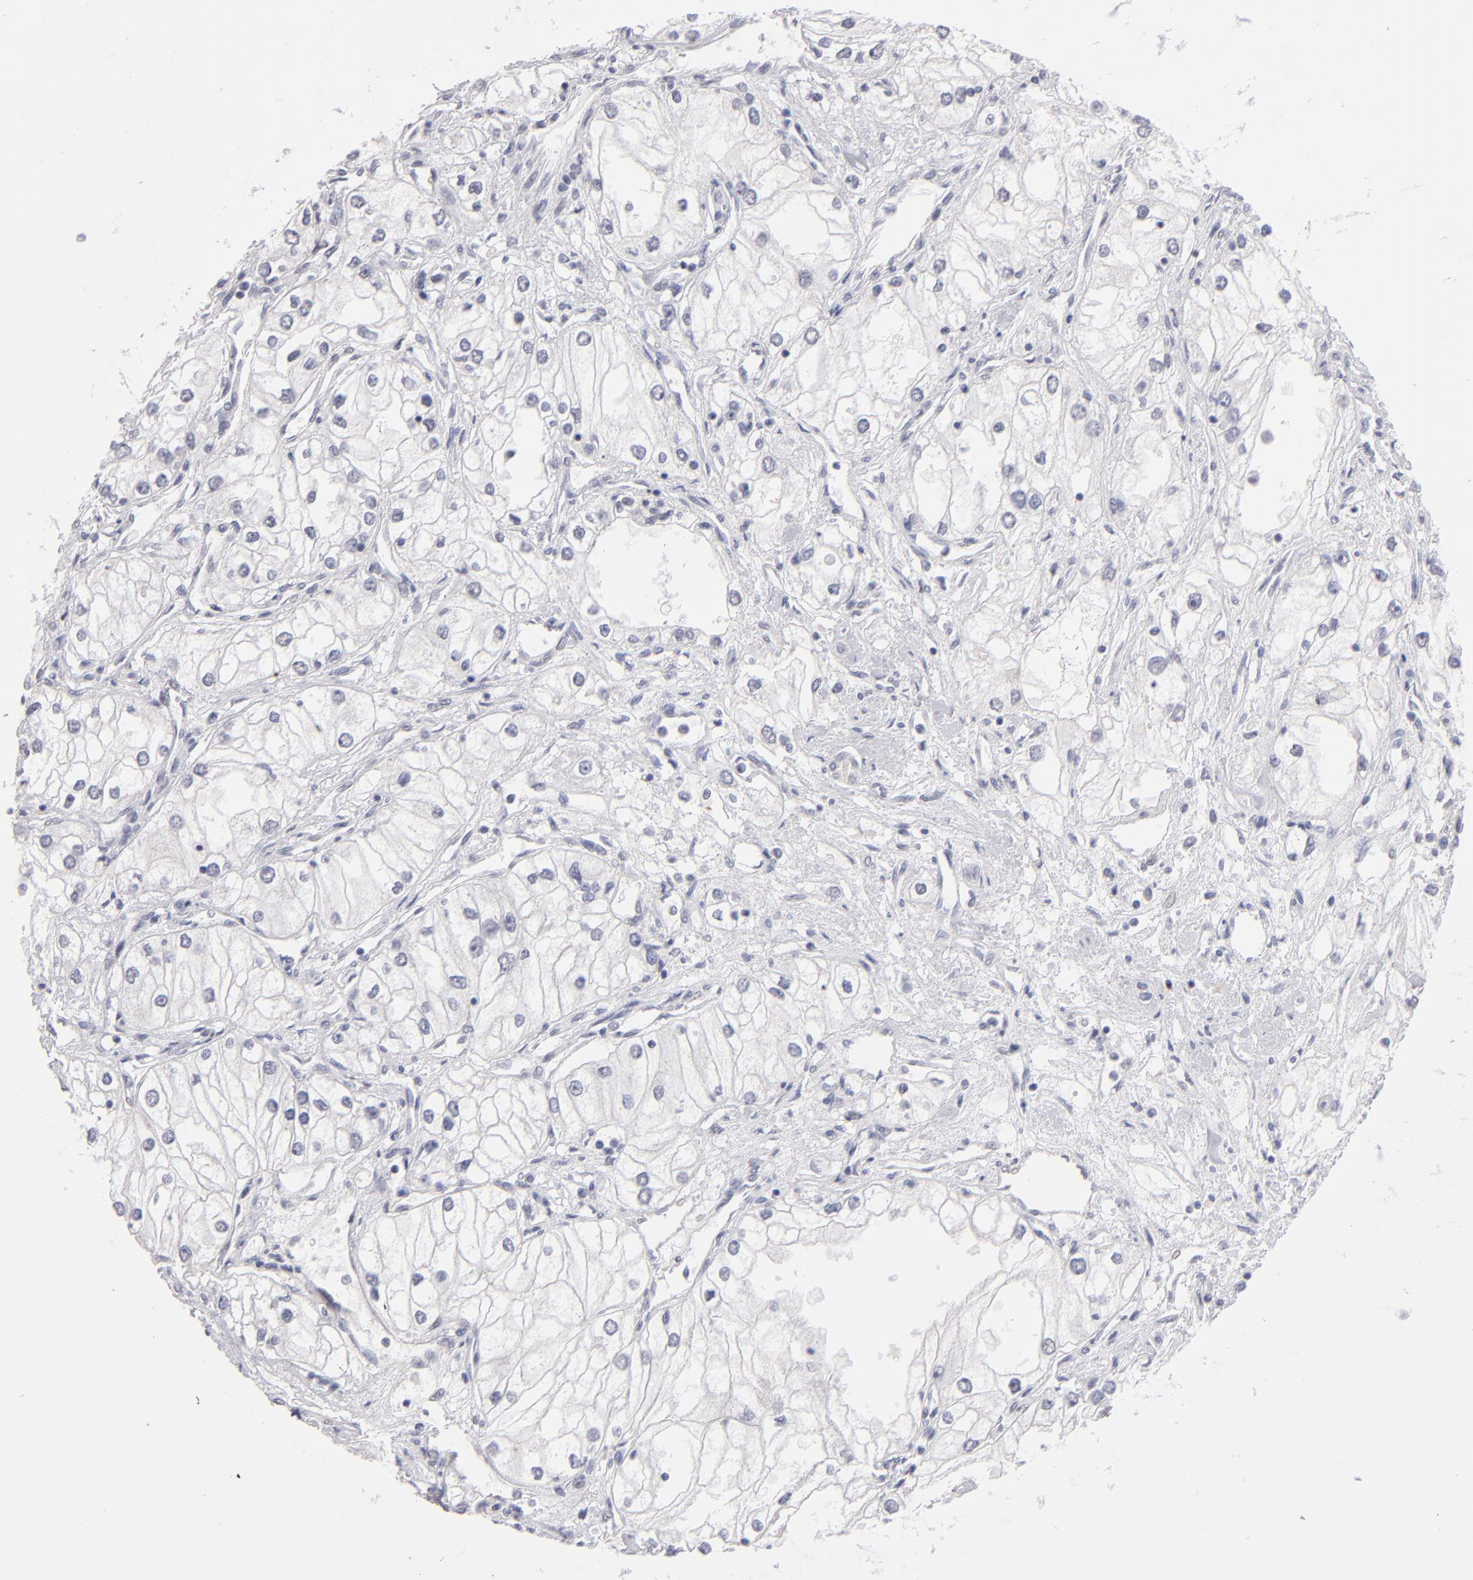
{"staining": {"intensity": "negative", "quantity": "none", "location": "none"}, "tissue": "renal cancer", "cell_type": "Tumor cells", "image_type": "cancer", "snomed": [{"axis": "morphology", "description": "Adenocarcinoma, NOS"}, {"axis": "topography", "description": "Kidney"}], "caption": "Immunohistochemistry (IHC) of human adenocarcinoma (renal) displays no positivity in tumor cells.", "gene": "TEX11", "patient": {"sex": "male", "age": 57}}